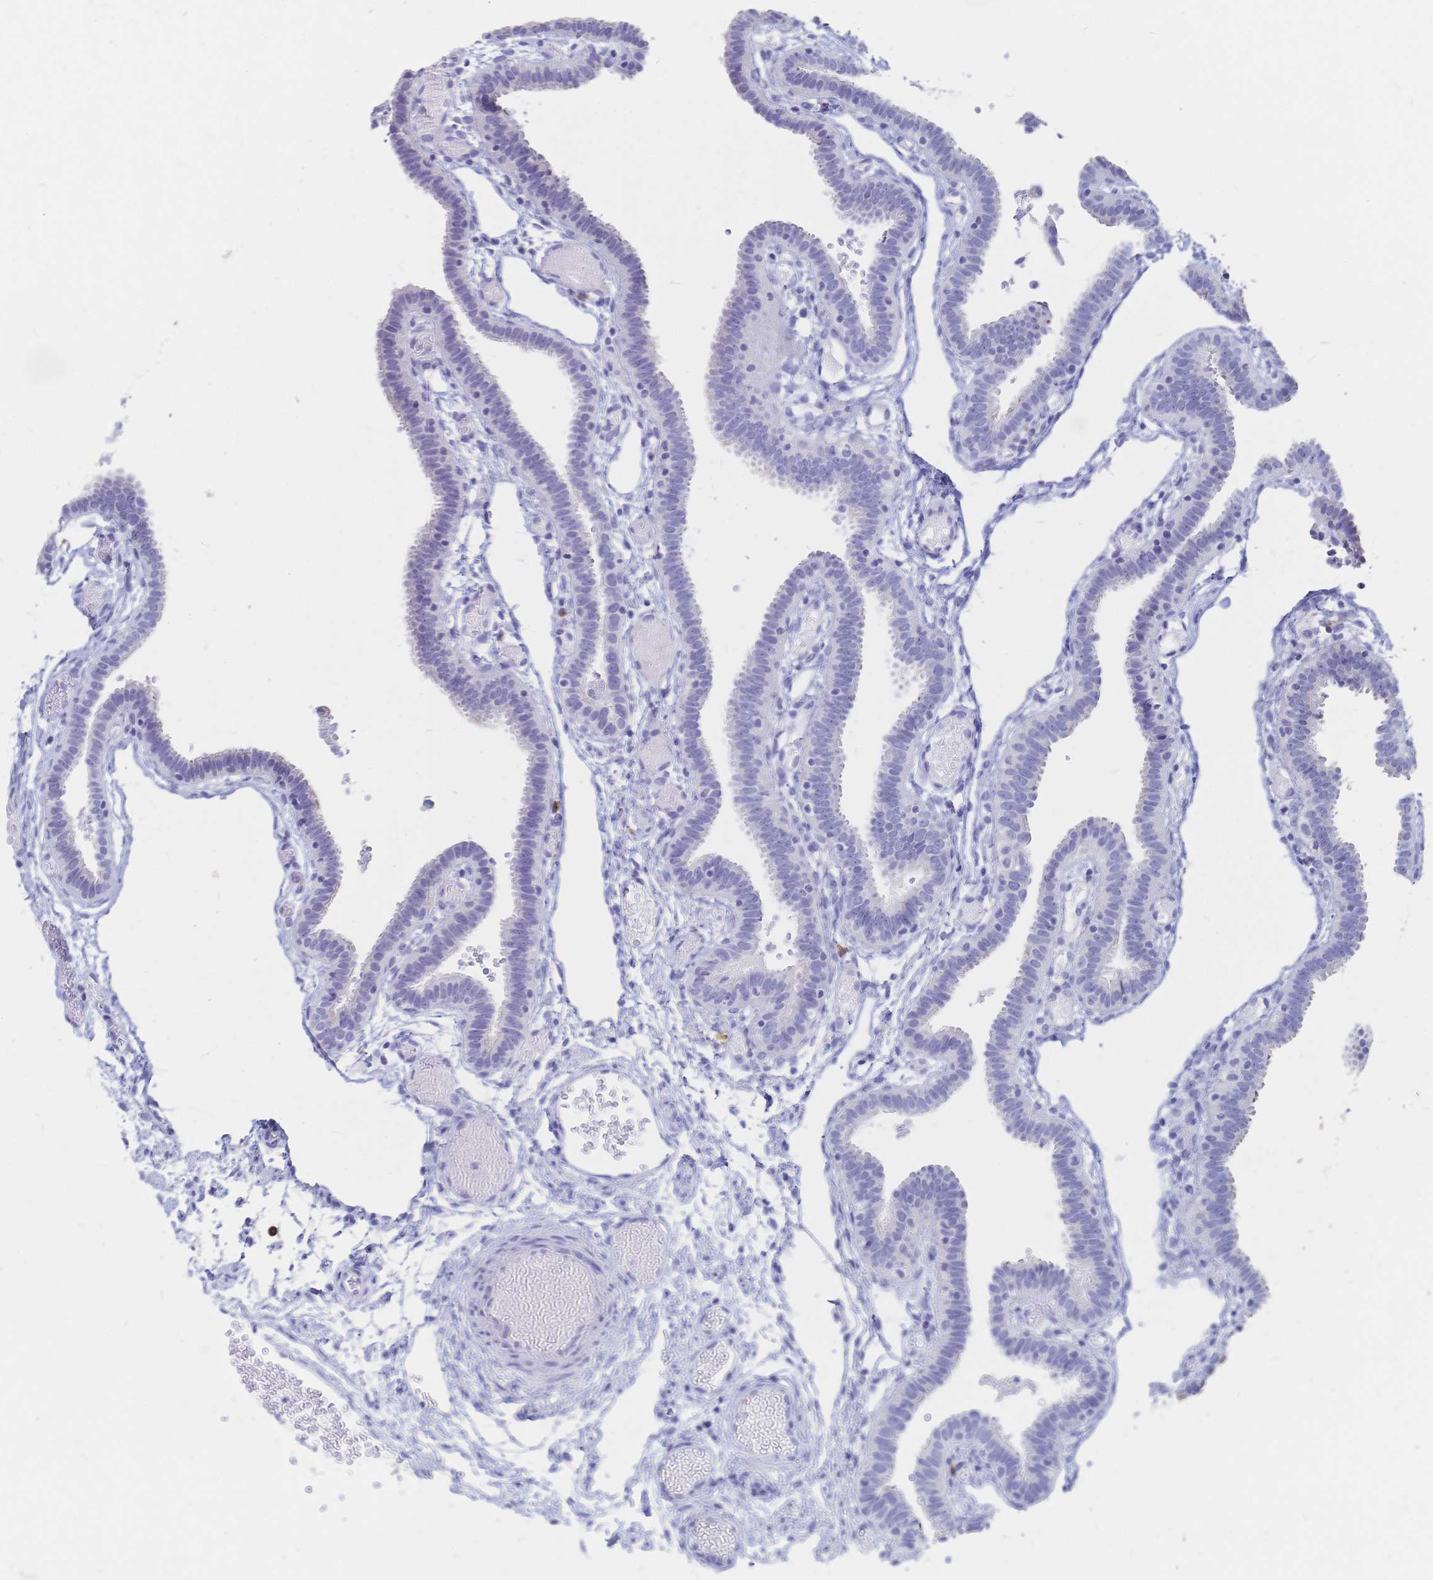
{"staining": {"intensity": "negative", "quantity": "none", "location": "none"}, "tissue": "fallopian tube", "cell_type": "Glandular cells", "image_type": "normal", "snomed": [{"axis": "morphology", "description": "Normal tissue, NOS"}, {"axis": "topography", "description": "Fallopian tube"}], "caption": "The photomicrograph shows no significant positivity in glandular cells of fallopian tube.", "gene": "IL2RB", "patient": {"sex": "female", "age": 37}}